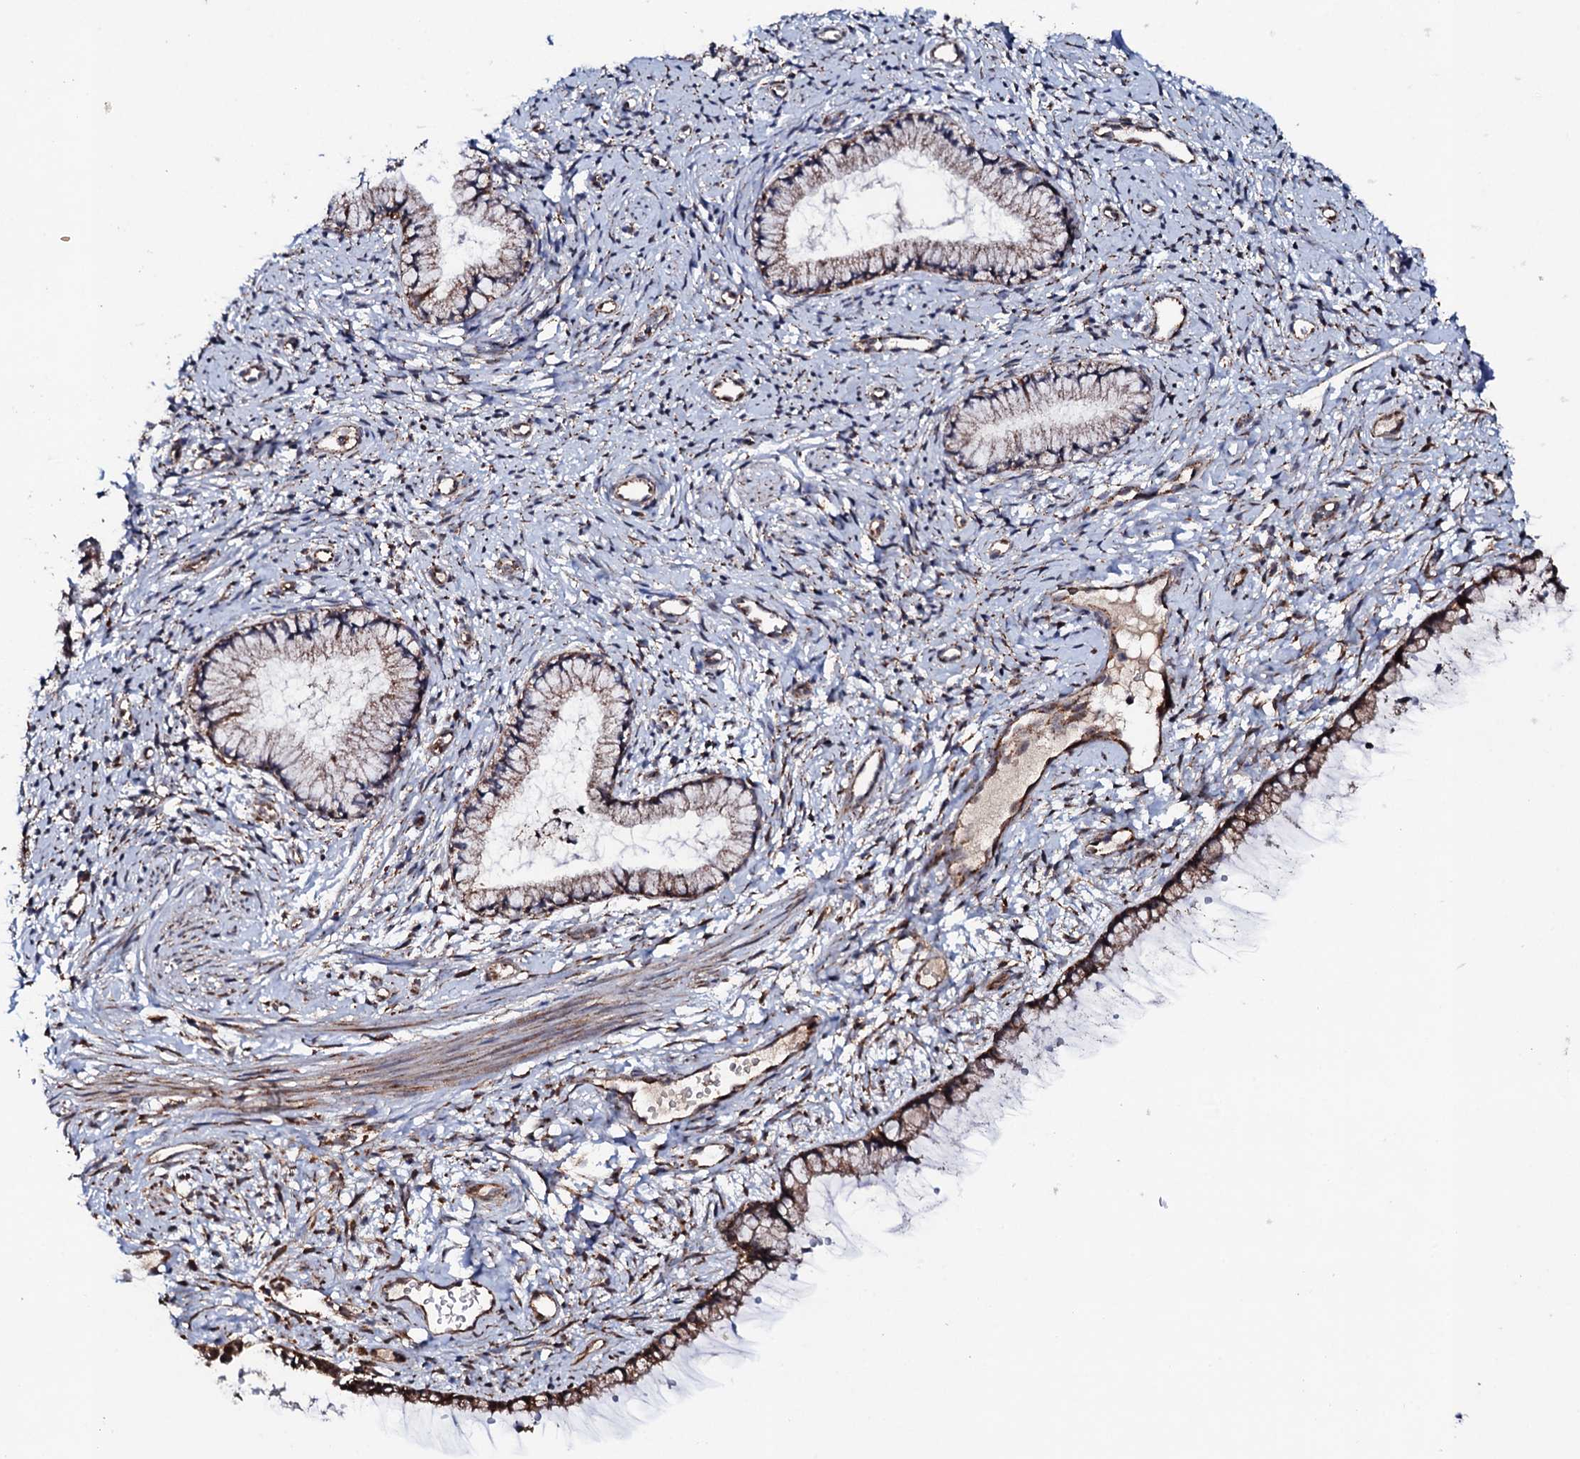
{"staining": {"intensity": "moderate", "quantity": ">75%", "location": "cytoplasmic/membranous"}, "tissue": "cervix", "cell_type": "Glandular cells", "image_type": "normal", "snomed": [{"axis": "morphology", "description": "Normal tissue, NOS"}, {"axis": "topography", "description": "Cervix"}], "caption": "A medium amount of moderate cytoplasmic/membranous positivity is appreciated in approximately >75% of glandular cells in benign cervix. The staining was performed using DAB (3,3'-diaminobenzidine), with brown indicating positive protein expression. Nuclei are stained blue with hematoxylin.", "gene": "MTIF3", "patient": {"sex": "female", "age": 57}}